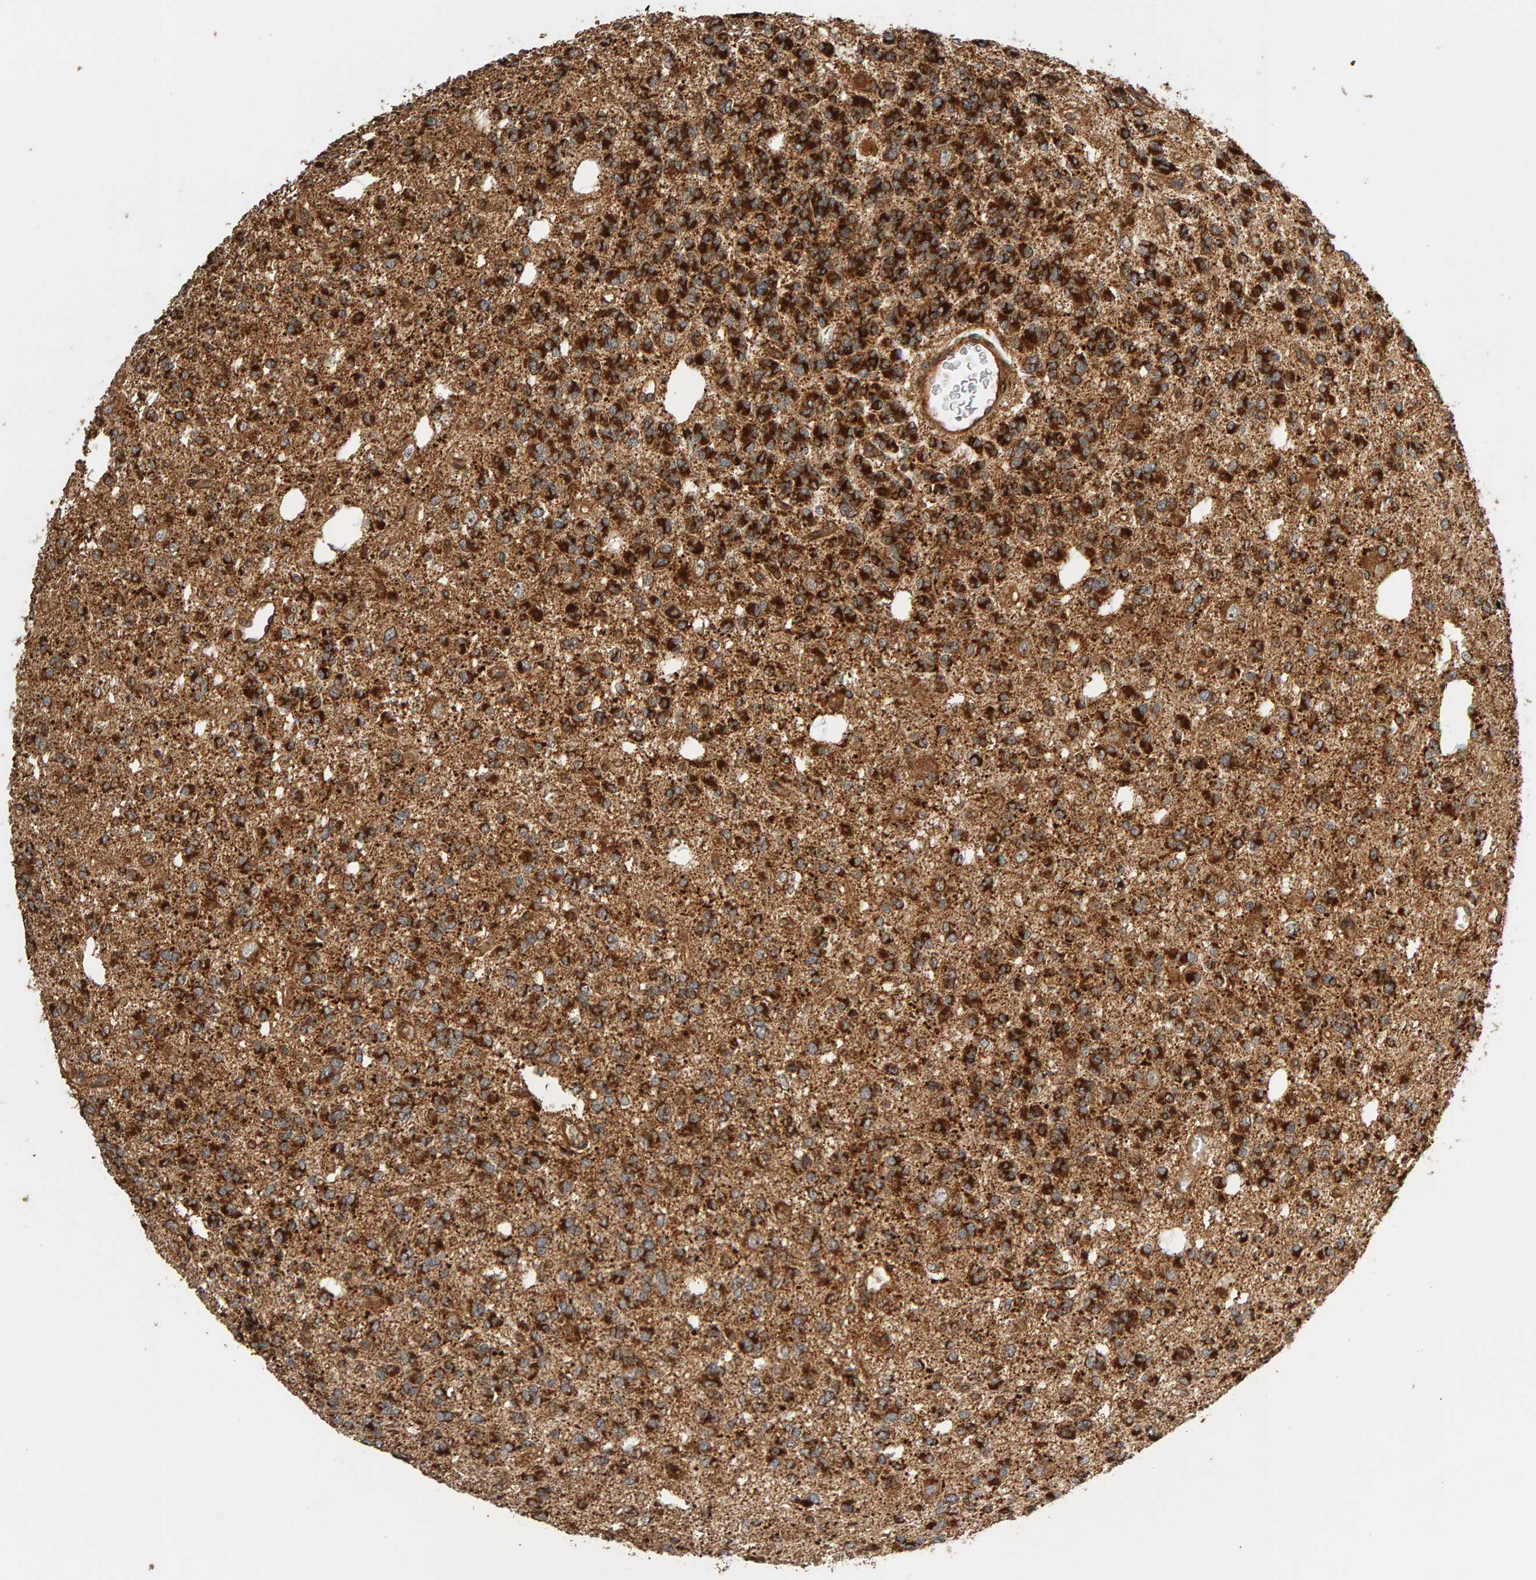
{"staining": {"intensity": "strong", "quantity": ">75%", "location": "cytoplasmic/membranous"}, "tissue": "glioma", "cell_type": "Tumor cells", "image_type": "cancer", "snomed": [{"axis": "morphology", "description": "Glioma, malignant, Low grade"}, {"axis": "topography", "description": "Brain"}], "caption": "Immunohistochemistry histopathology image of neoplastic tissue: malignant glioma (low-grade) stained using immunohistochemistry (IHC) displays high levels of strong protein expression localized specifically in the cytoplasmic/membranous of tumor cells, appearing as a cytoplasmic/membranous brown color.", "gene": "ZFAND1", "patient": {"sex": "male", "age": 38}}